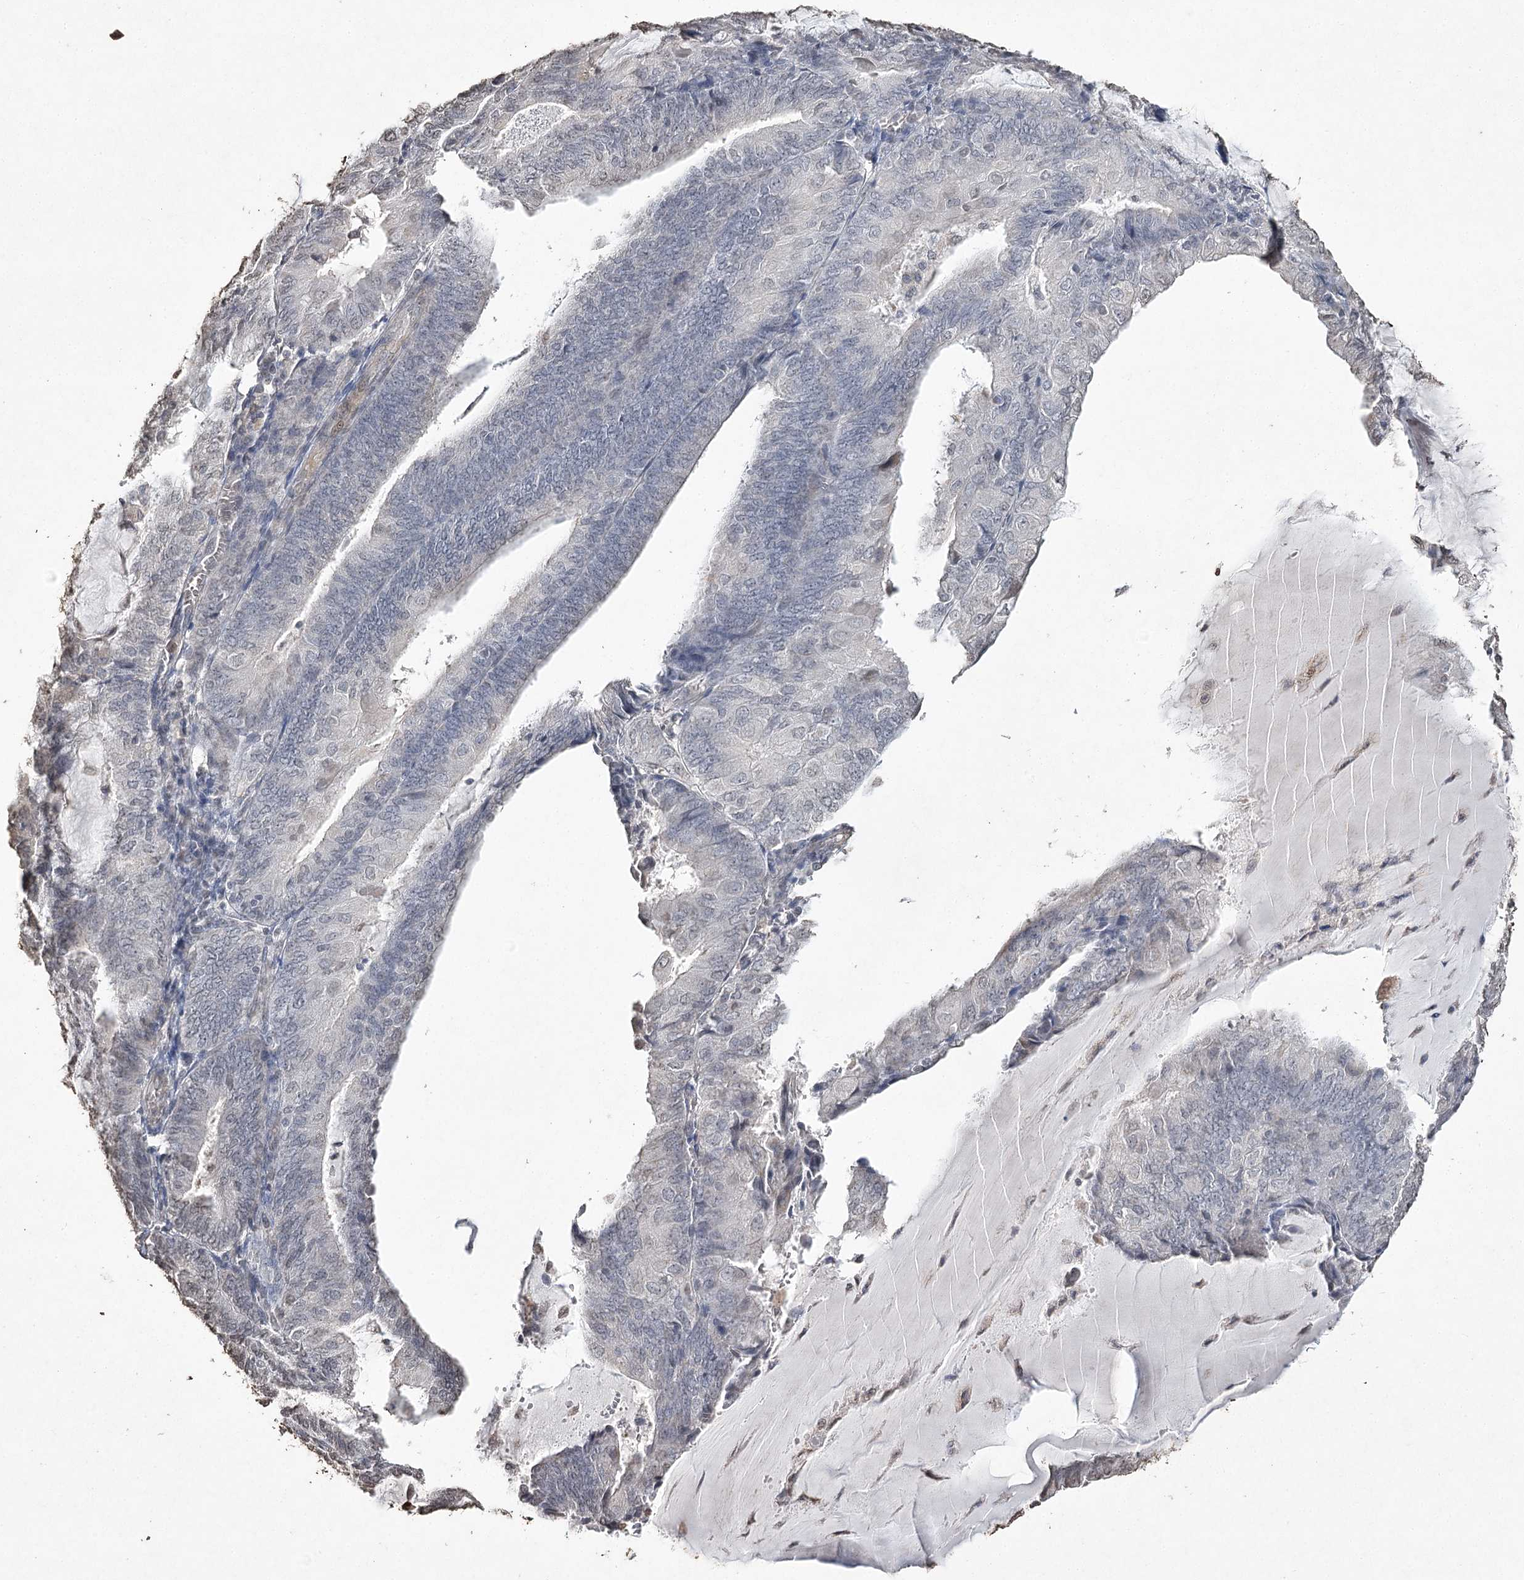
{"staining": {"intensity": "negative", "quantity": "none", "location": "none"}, "tissue": "endometrial cancer", "cell_type": "Tumor cells", "image_type": "cancer", "snomed": [{"axis": "morphology", "description": "Adenocarcinoma, NOS"}, {"axis": "topography", "description": "Endometrium"}], "caption": "The image shows no significant expression in tumor cells of endometrial cancer (adenocarcinoma).", "gene": "DMXL1", "patient": {"sex": "female", "age": 81}}